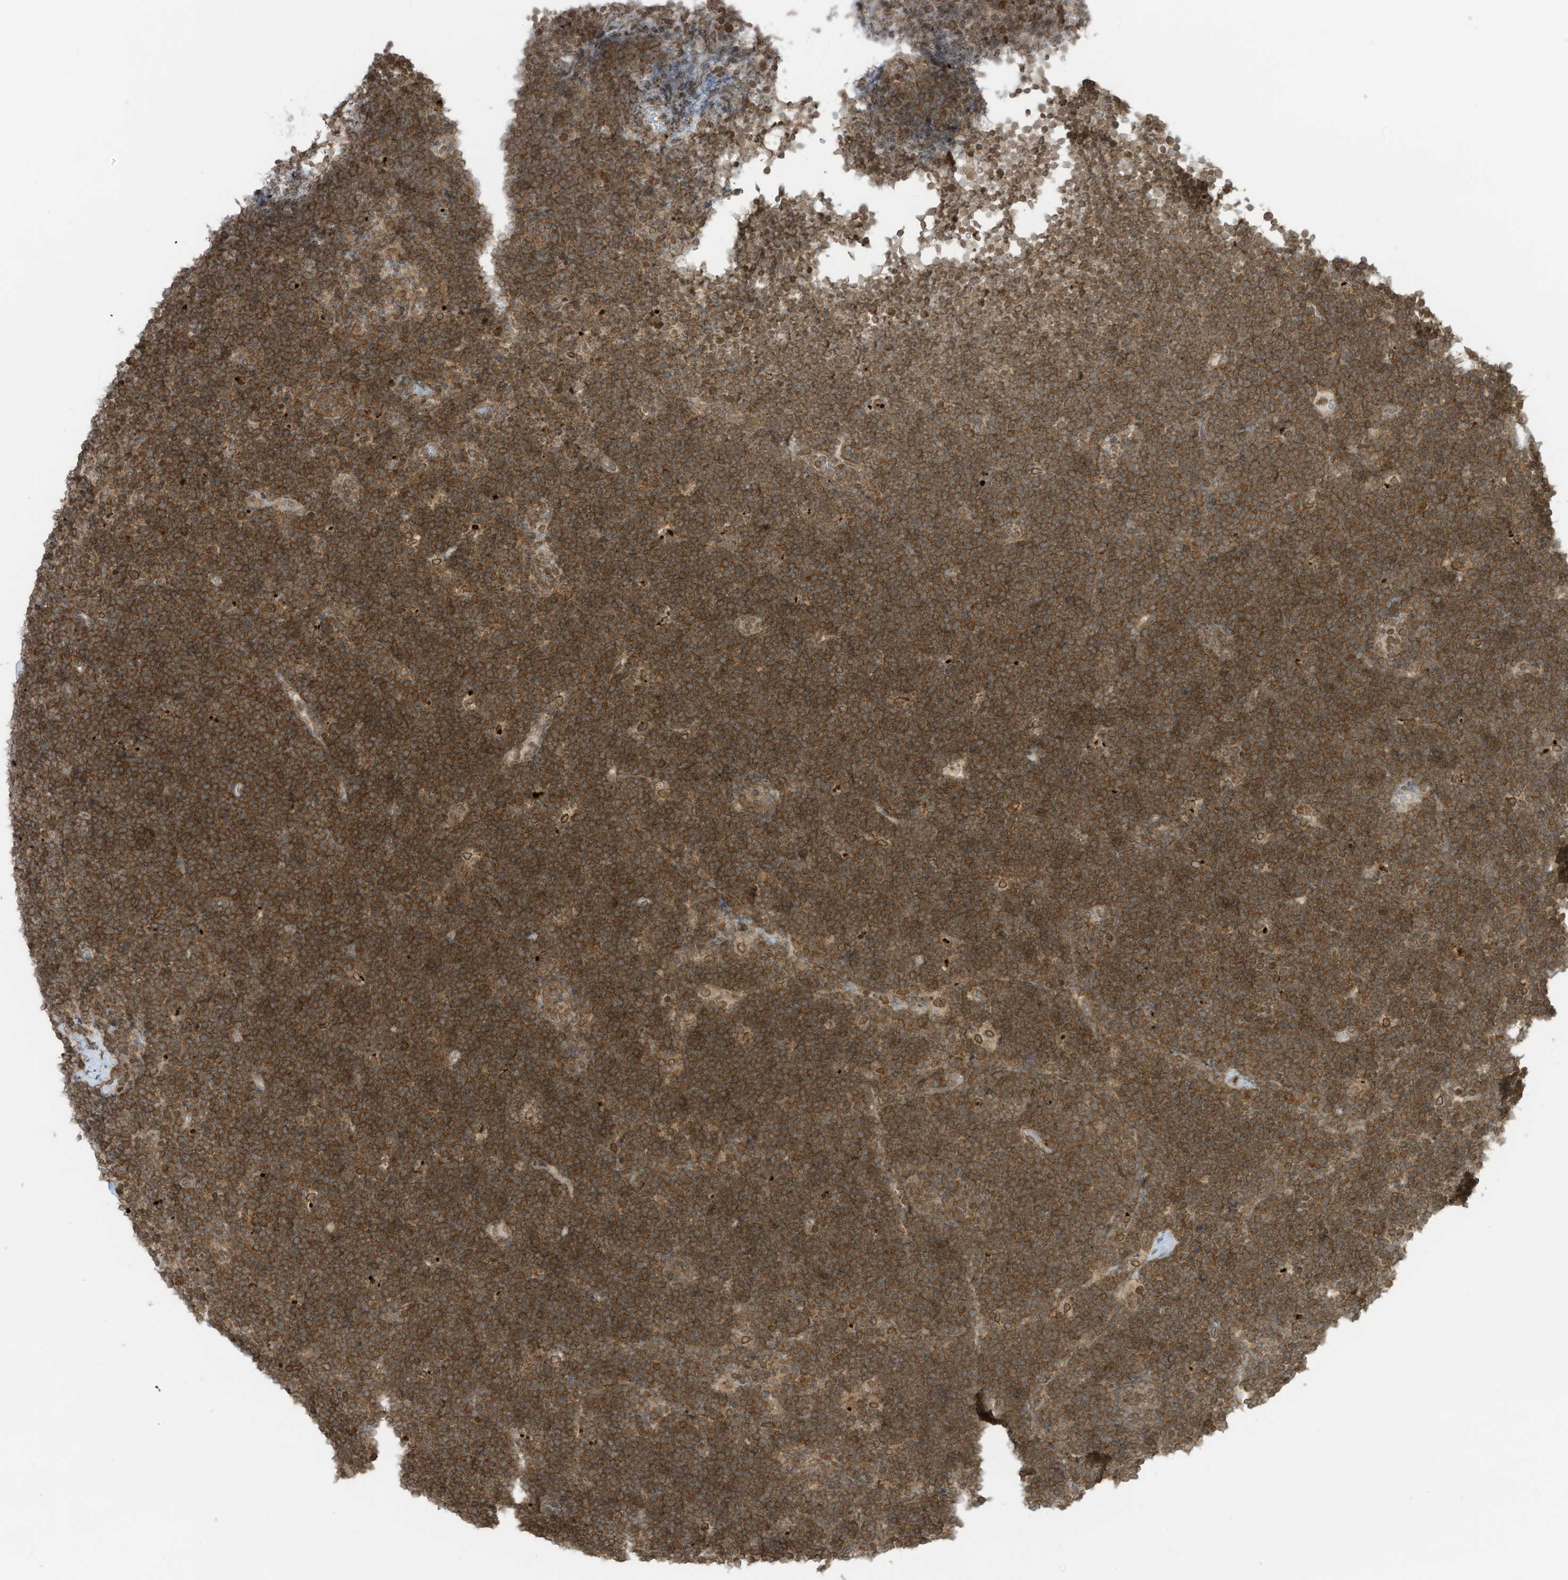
{"staining": {"intensity": "moderate", "quantity": ">75%", "location": "cytoplasmic/membranous"}, "tissue": "lymphoma", "cell_type": "Tumor cells", "image_type": "cancer", "snomed": [{"axis": "morphology", "description": "Malignant lymphoma, non-Hodgkin's type, High grade"}, {"axis": "topography", "description": "Lymph node"}], "caption": "The image displays a brown stain indicating the presence of a protein in the cytoplasmic/membranous of tumor cells in malignant lymphoma, non-Hodgkin's type (high-grade).", "gene": "KPNB1", "patient": {"sex": "male", "age": 13}}